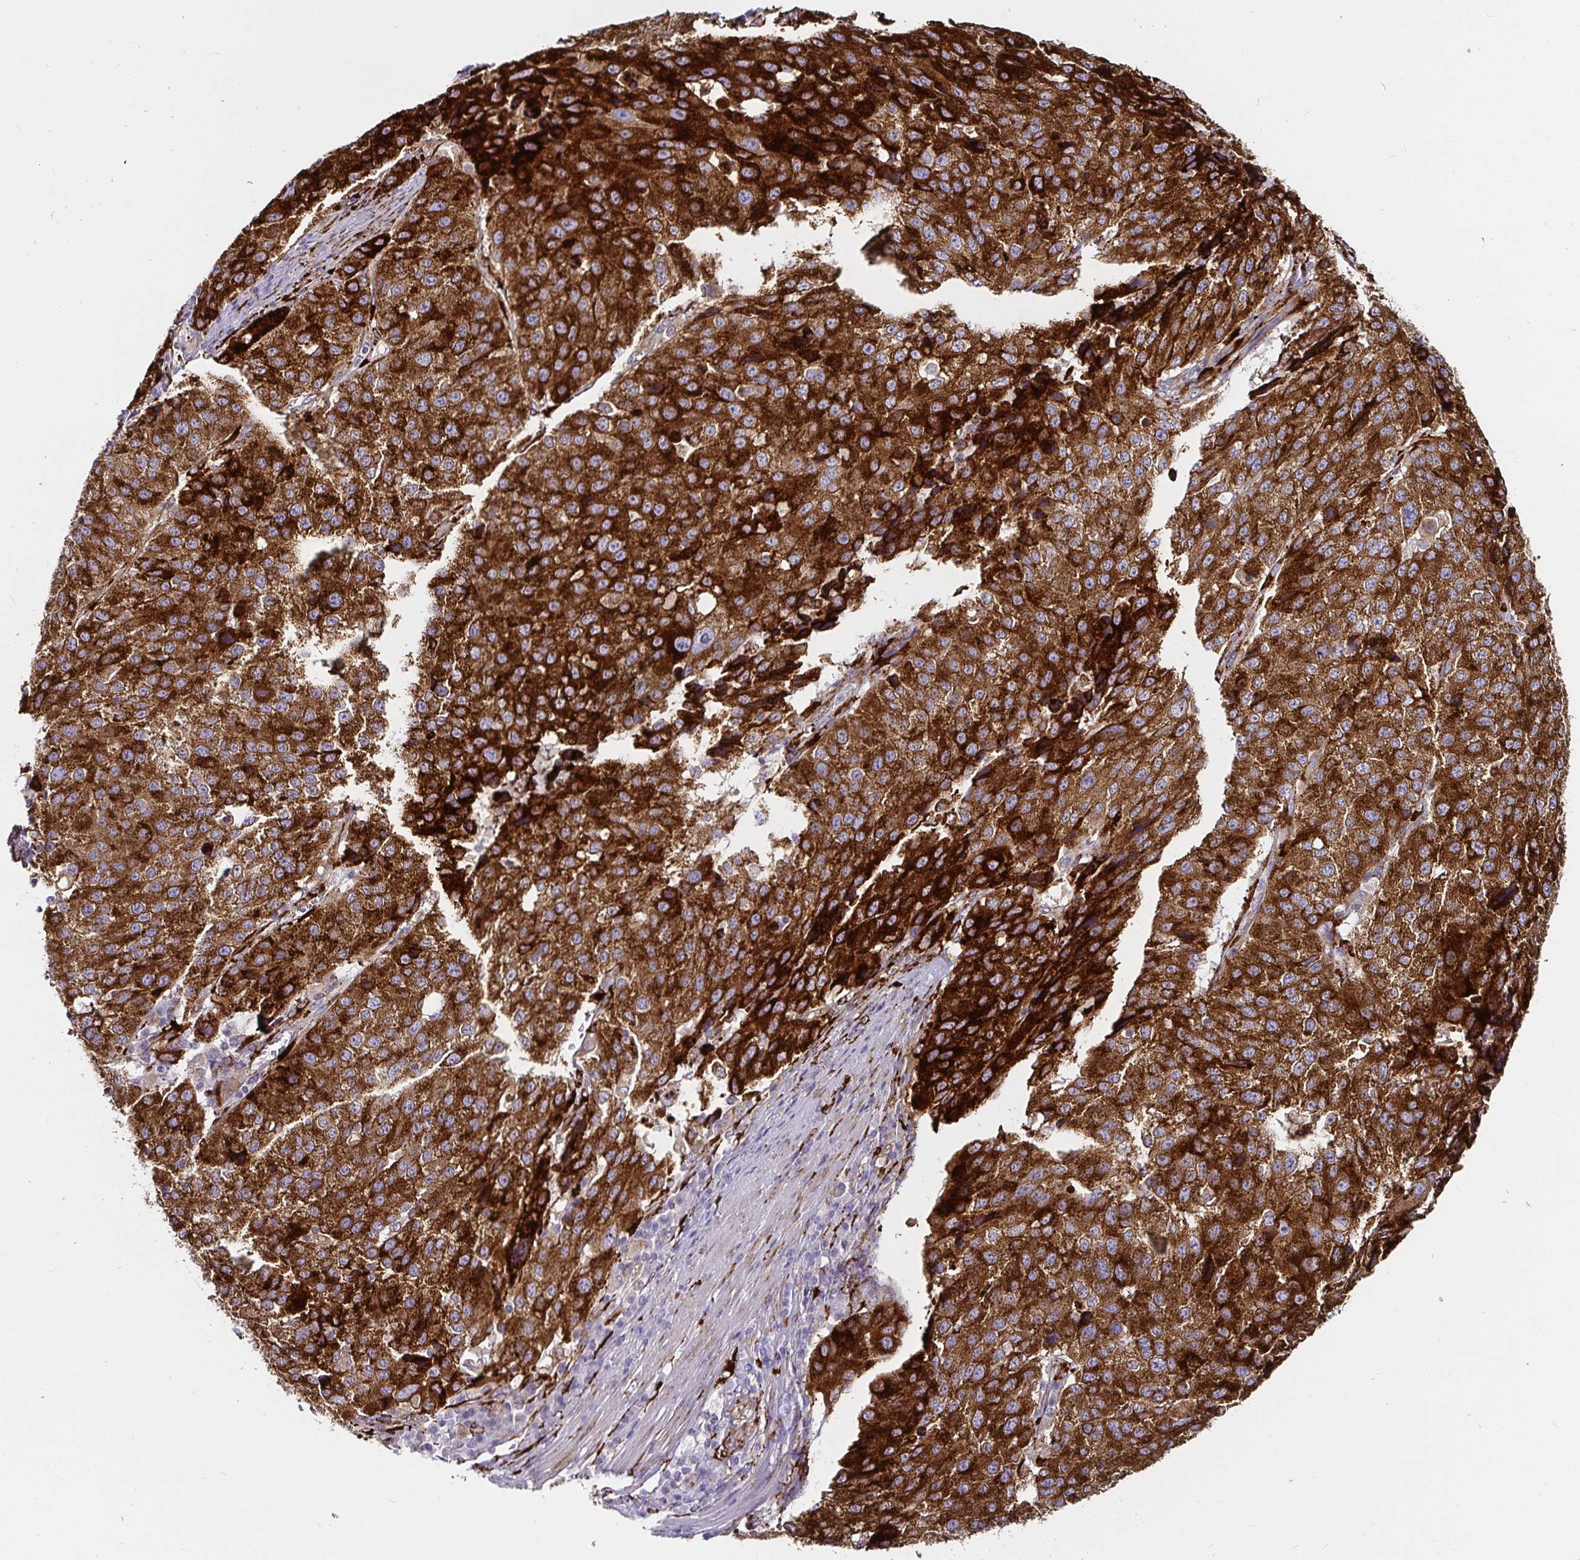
{"staining": {"intensity": "strong", "quantity": ">75%", "location": "cytoplasmic/membranous"}, "tissue": "stomach cancer", "cell_type": "Tumor cells", "image_type": "cancer", "snomed": [{"axis": "morphology", "description": "Adenocarcinoma, NOS"}, {"axis": "topography", "description": "Stomach"}], "caption": "Stomach cancer was stained to show a protein in brown. There is high levels of strong cytoplasmic/membranous expression in approximately >75% of tumor cells.", "gene": "P4HA2", "patient": {"sex": "male", "age": 71}}